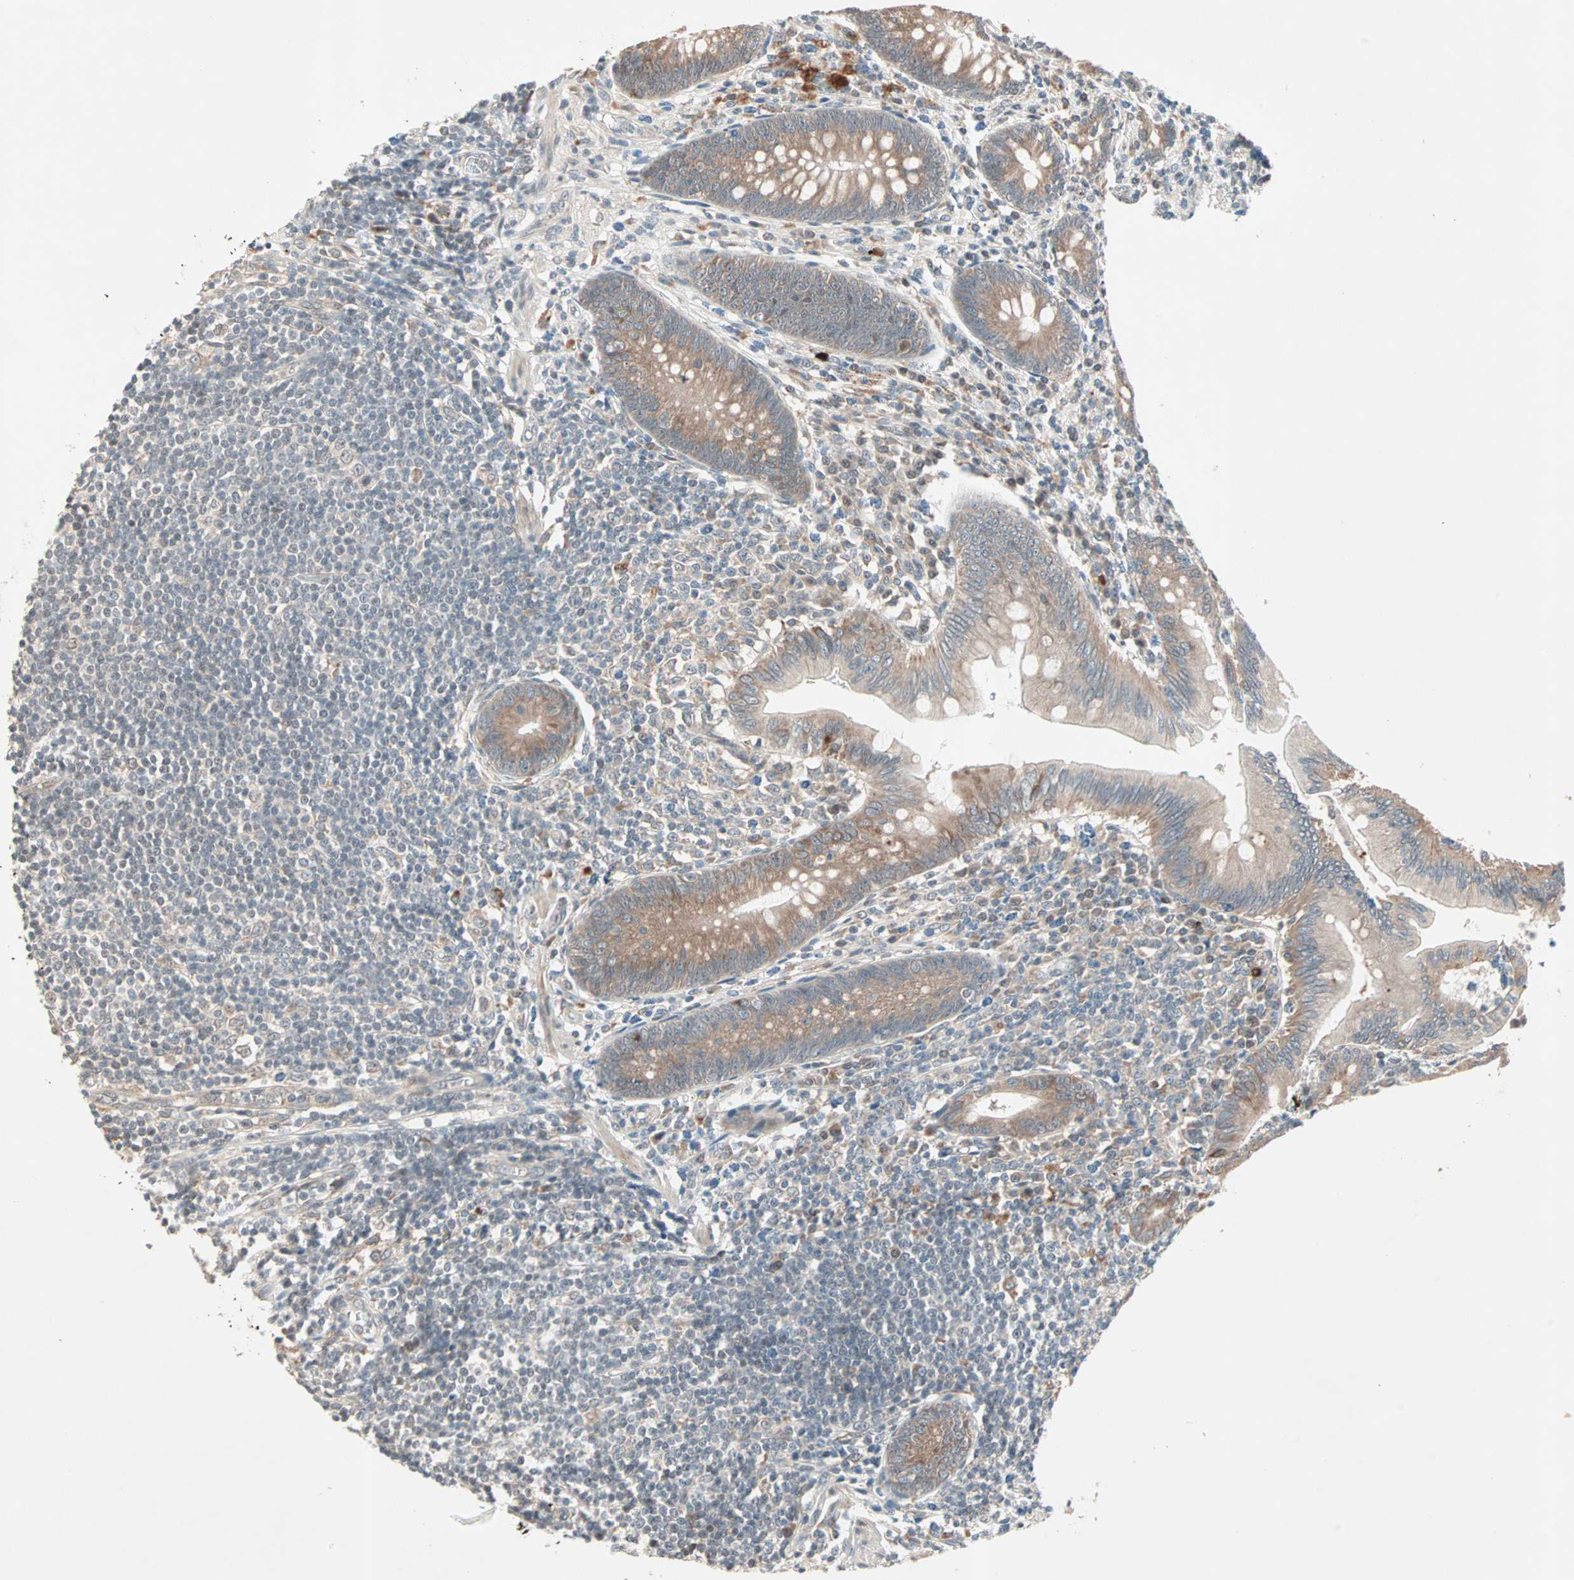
{"staining": {"intensity": "moderate", "quantity": ">75%", "location": "cytoplasmic/membranous"}, "tissue": "appendix", "cell_type": "Glandular cells", "image_type": "normal", "snomed": [{"axis": "morphology", "description": "Normal tissue, NOS"}, {"axis": "morphology", "description": "Inflammation, NOS"}, {"axis": "topography", "description": "Appendix"}], "caption": "Appendix stained with a brown dye reveals moderate cytoplasmic/membranous positive positivity in about >75% of glandular cells.", "gene": "PGBD1", "patient": {"sex": "male", "age": 46}}